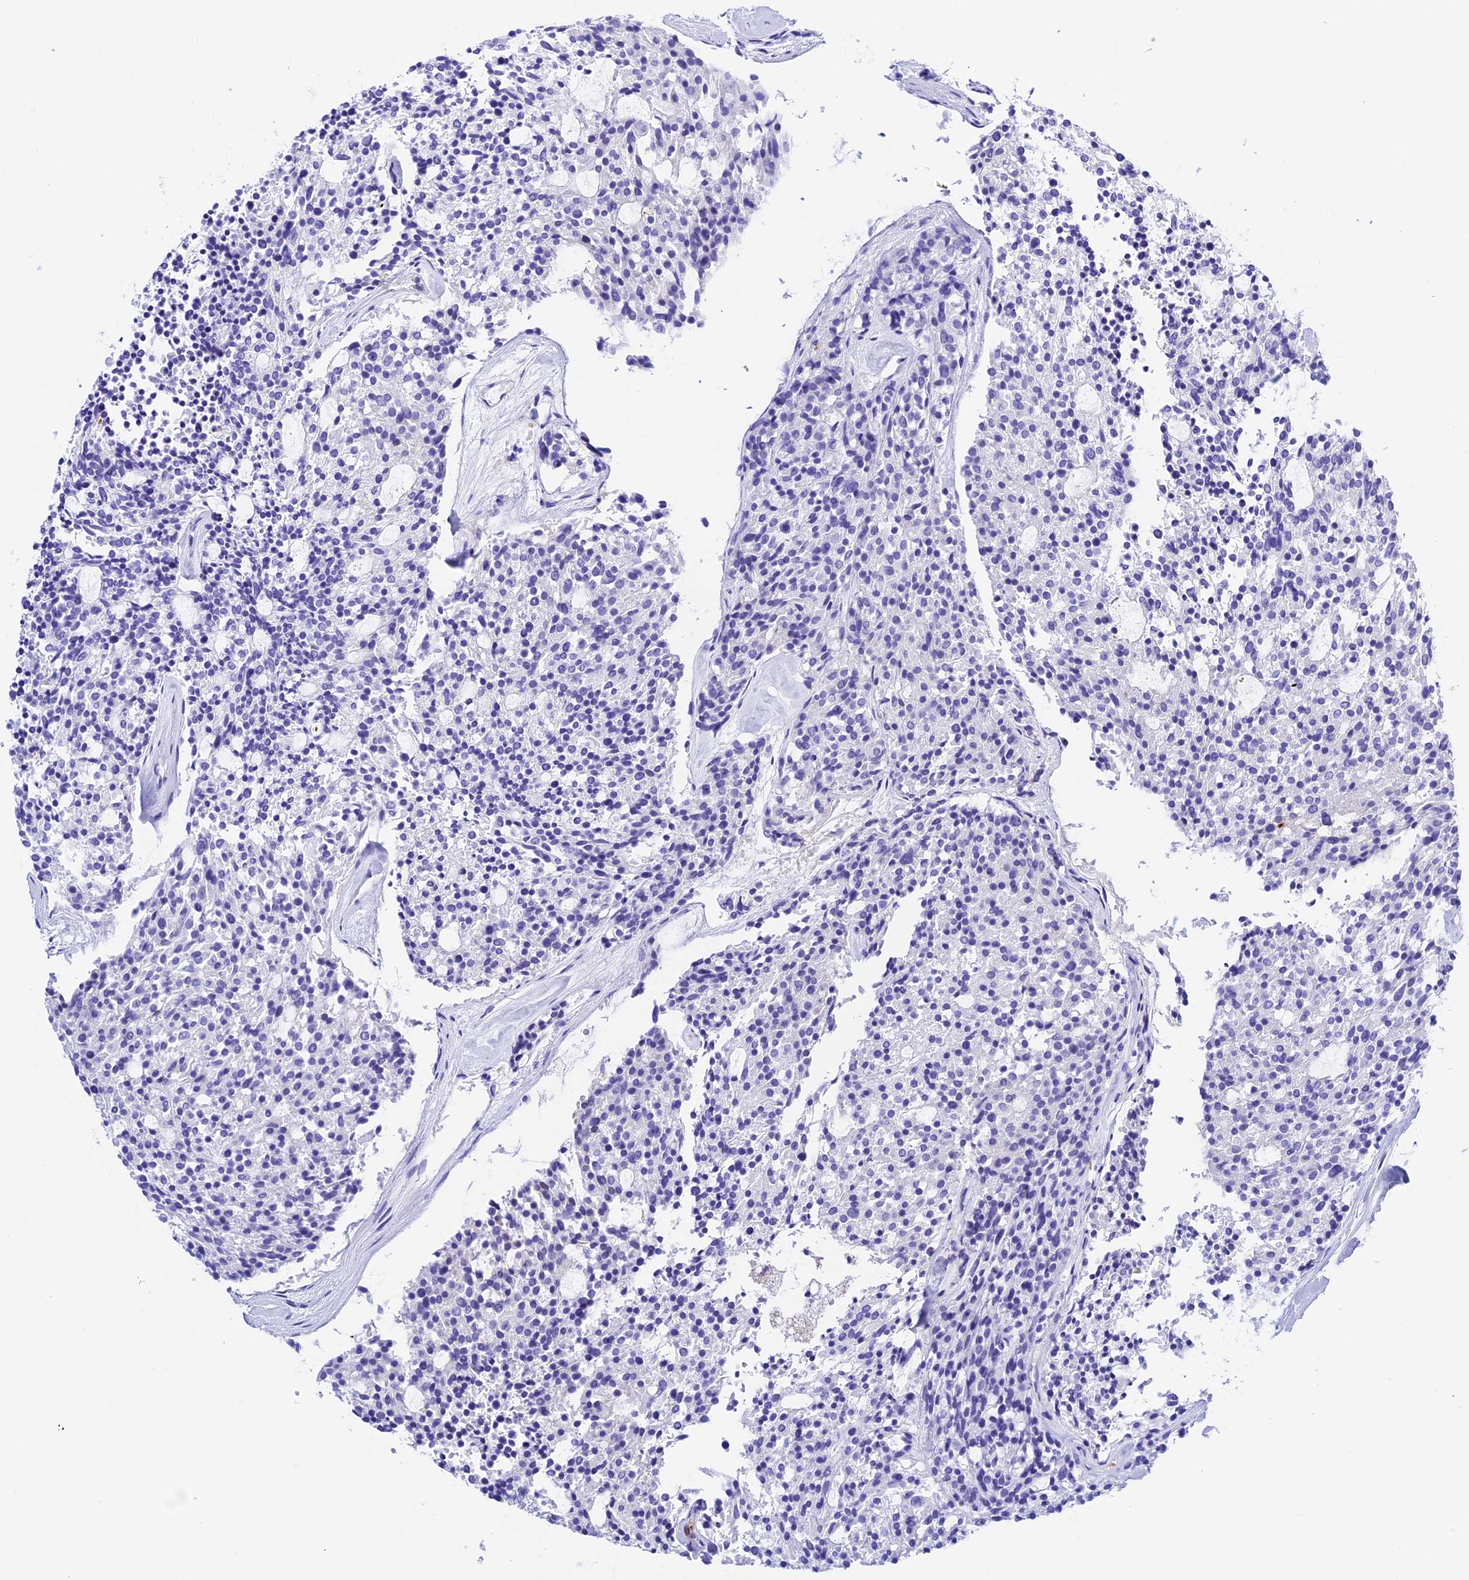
{"staining": {"intensity": "negative", "quantity": "none", "location": "none"}, "tissue": "carcinoid", "cell_type": "Tumor cells", "image_type": "cancer", "snomed": [{"axis": "morphology", "description": "Carcinoid, malignant, NOS"}, {"axis": "topography", "description": "Pancreas"}], "caption": "This histopathology image is of carcinoid (malignant) stained with immunohistochemistry to label a protein in brown with the nuclei are counter-stained blue. There is no positivity in tumor cells. (DAB (3,3'-diaminobenzidine) immunohistochemistry (IHC) with hematoxylin counter stain).", "gene": "PSG11", "patient": {"sex": "female", "age": 54}}